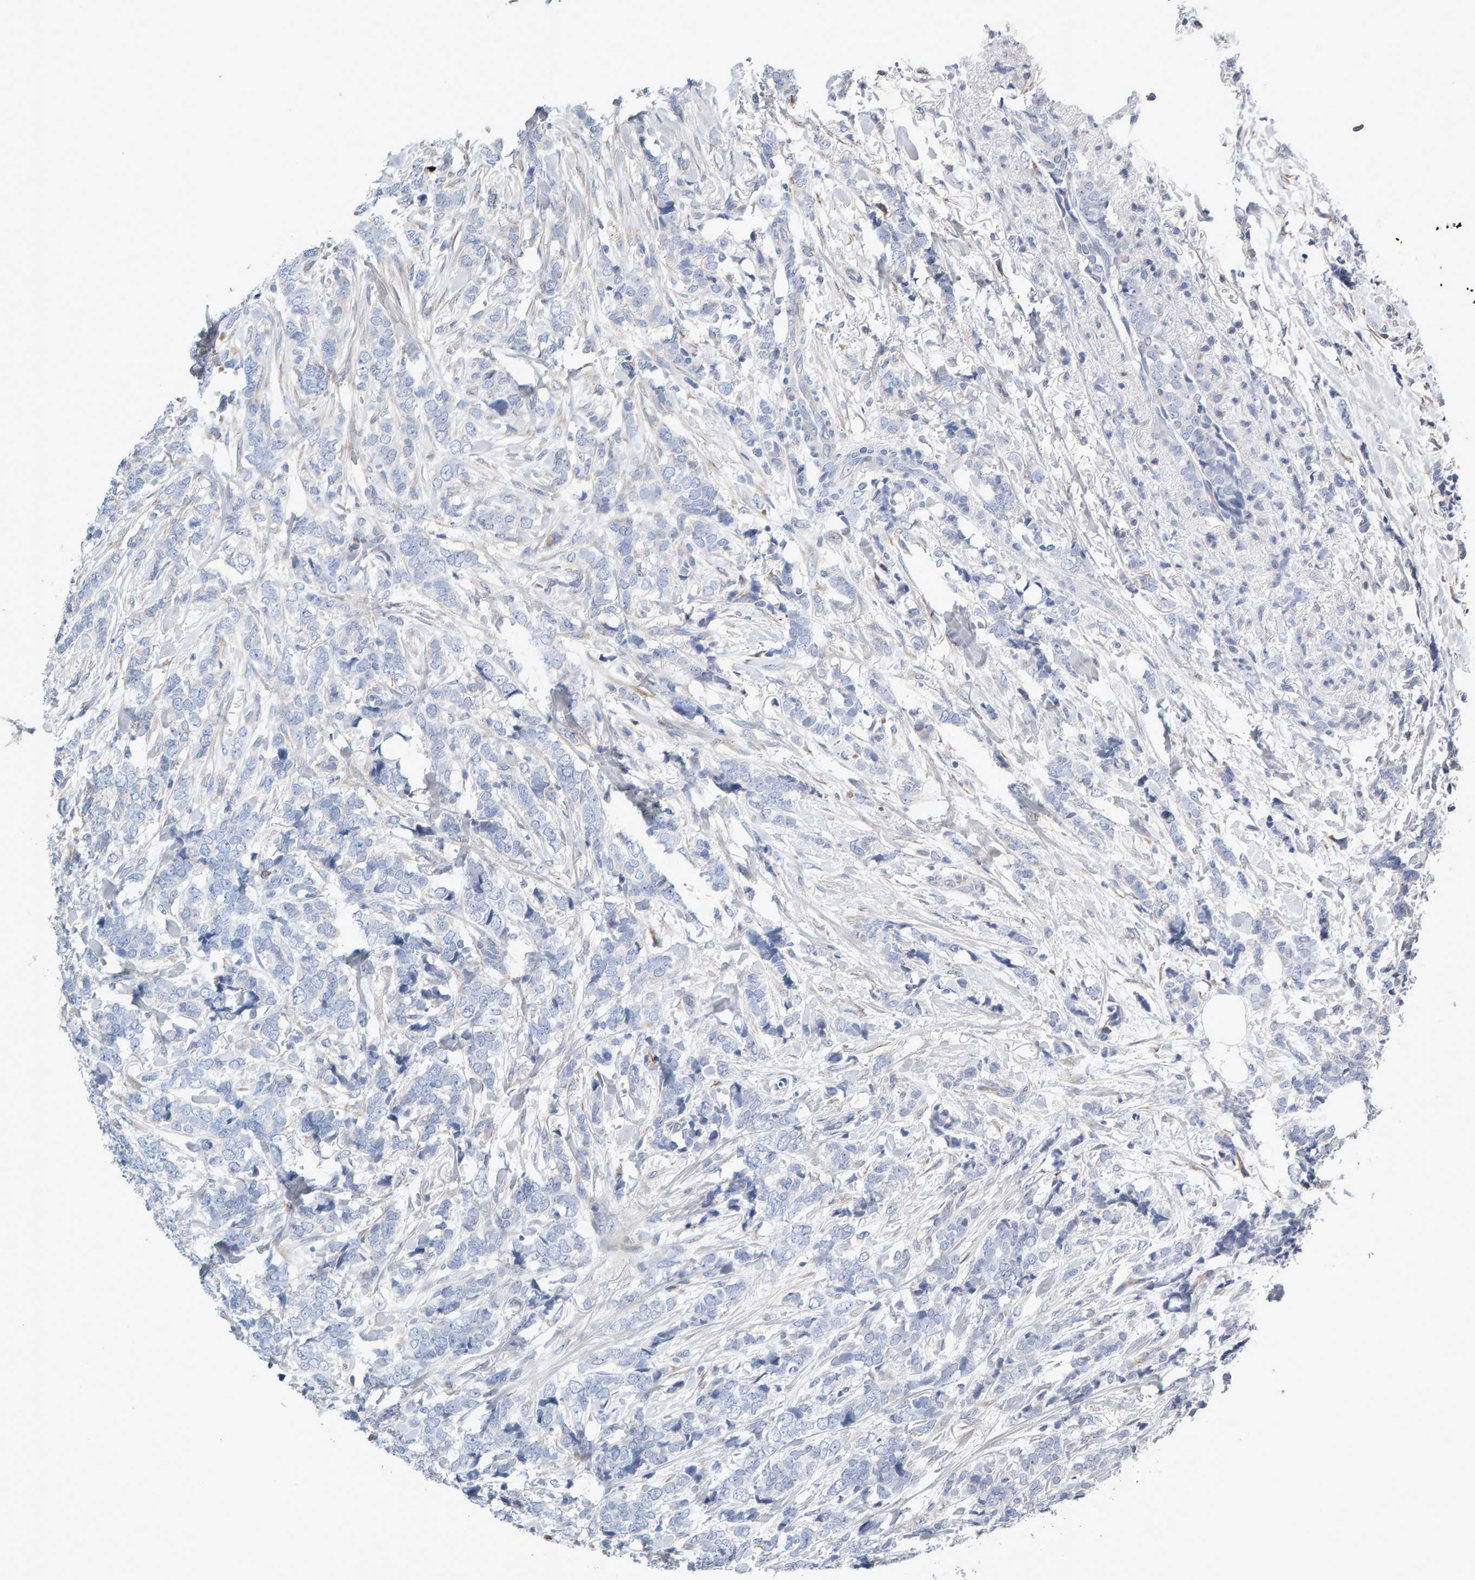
{"staining": {"intensity": "negative", "quantity": "none", "location": "none"}, "tissue": "breast cancer", "cell_type": "Tumor cells", "image_type": "cancer", "snomed": [{"axis": "morphology", "description": "Lobular carcinoma"}, {"axis": "topography", "description": "Skin"}, {"axis": "topography", "description": "Breast"}], "caption": "An image of human breast cancer (lobular carcinoma) is negative for staining in tumor cells.", "gene": "ENGASE", "patient": {"sex": "female", "age": 46}}